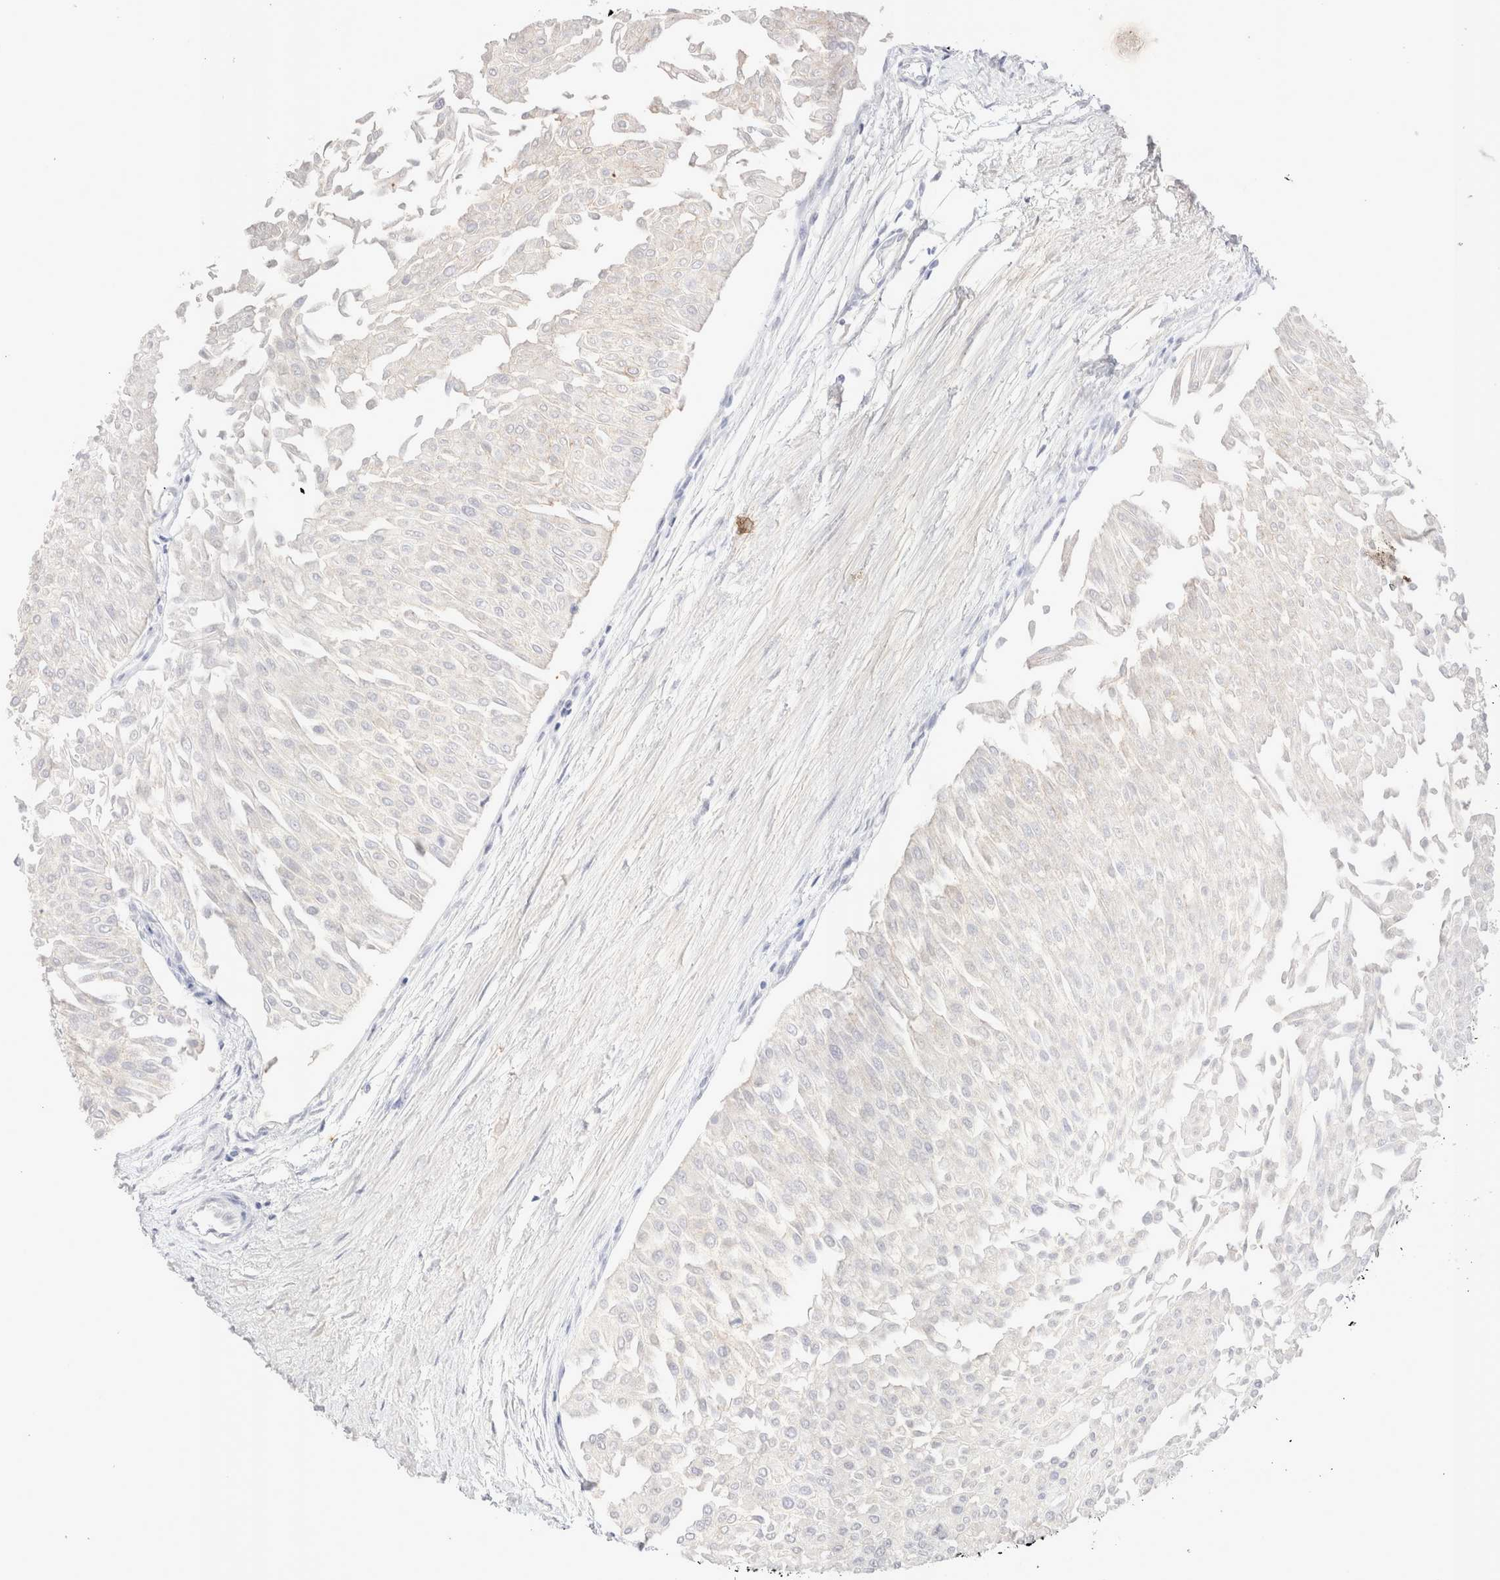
{"staining": {"intensity": "negative", "quantity": "none", "location": "none"}, "tissue": "urothelial cancer", "cell_type": "Tumor cells", "image_type": "cancer", "snomed": [{"axis": "morphology", "description": "Urothelial carcinoma, Low grade"}, {"axis": "topography", "description": "Urinary bladder"}], "caption": "This is an immunohistochemistry (IHC) image of human low-grade urothelial carcinoma. There is no staining in tumor cells.", "gene": "EPCAM", "patient": {"sex": "male", "age": 67}}